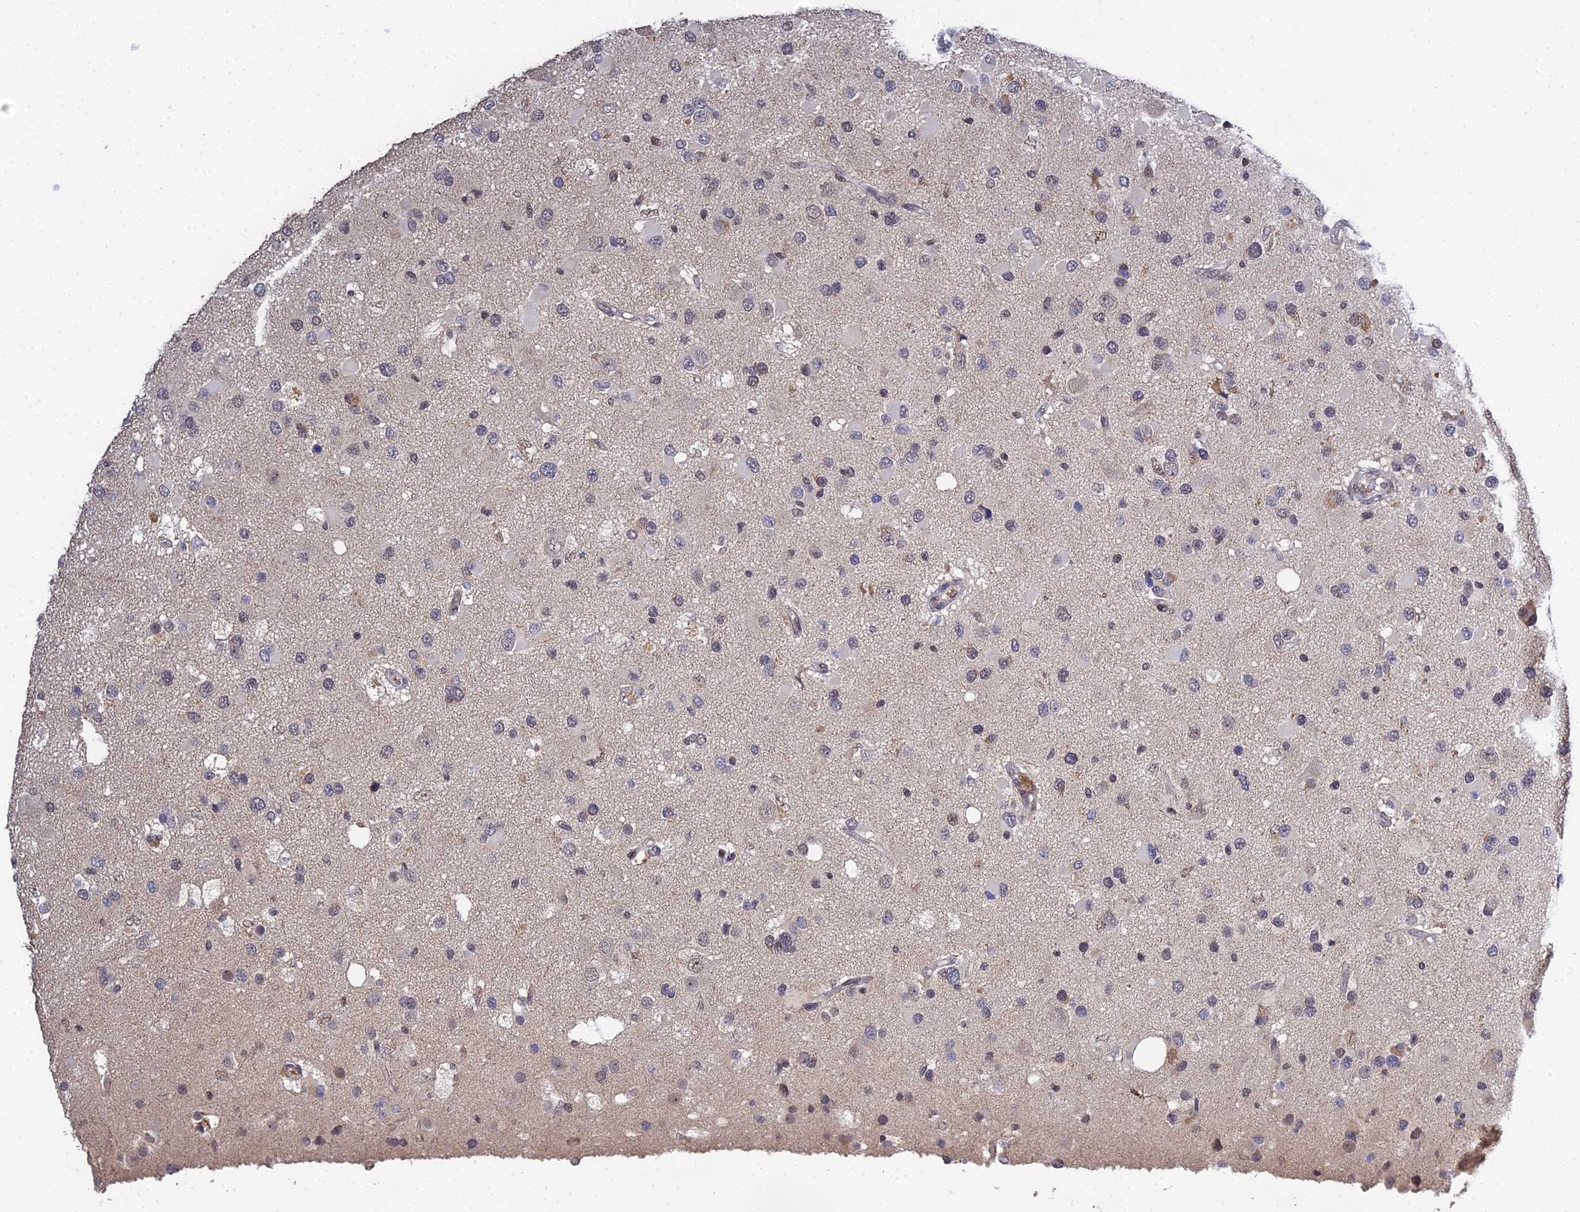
{"staining": {"intensity": "weak", "quantity": "<25%", "location": "nuclear"}, "tissue": "glioma", "cell_type": "Tumor cells", "image_type": "cancer", "snomed": [{"axis": "morphology", "description": "Glioma, malignant, High grade"}, {"axis": "topography", "description": "Brain"}], "caption": "IHC photomicrograph of glioma stained for a protein (brown), which reveals no staining in tumor cells.", "gene": "ERCC5", "patient": {"sex": "male", "age": 53}}